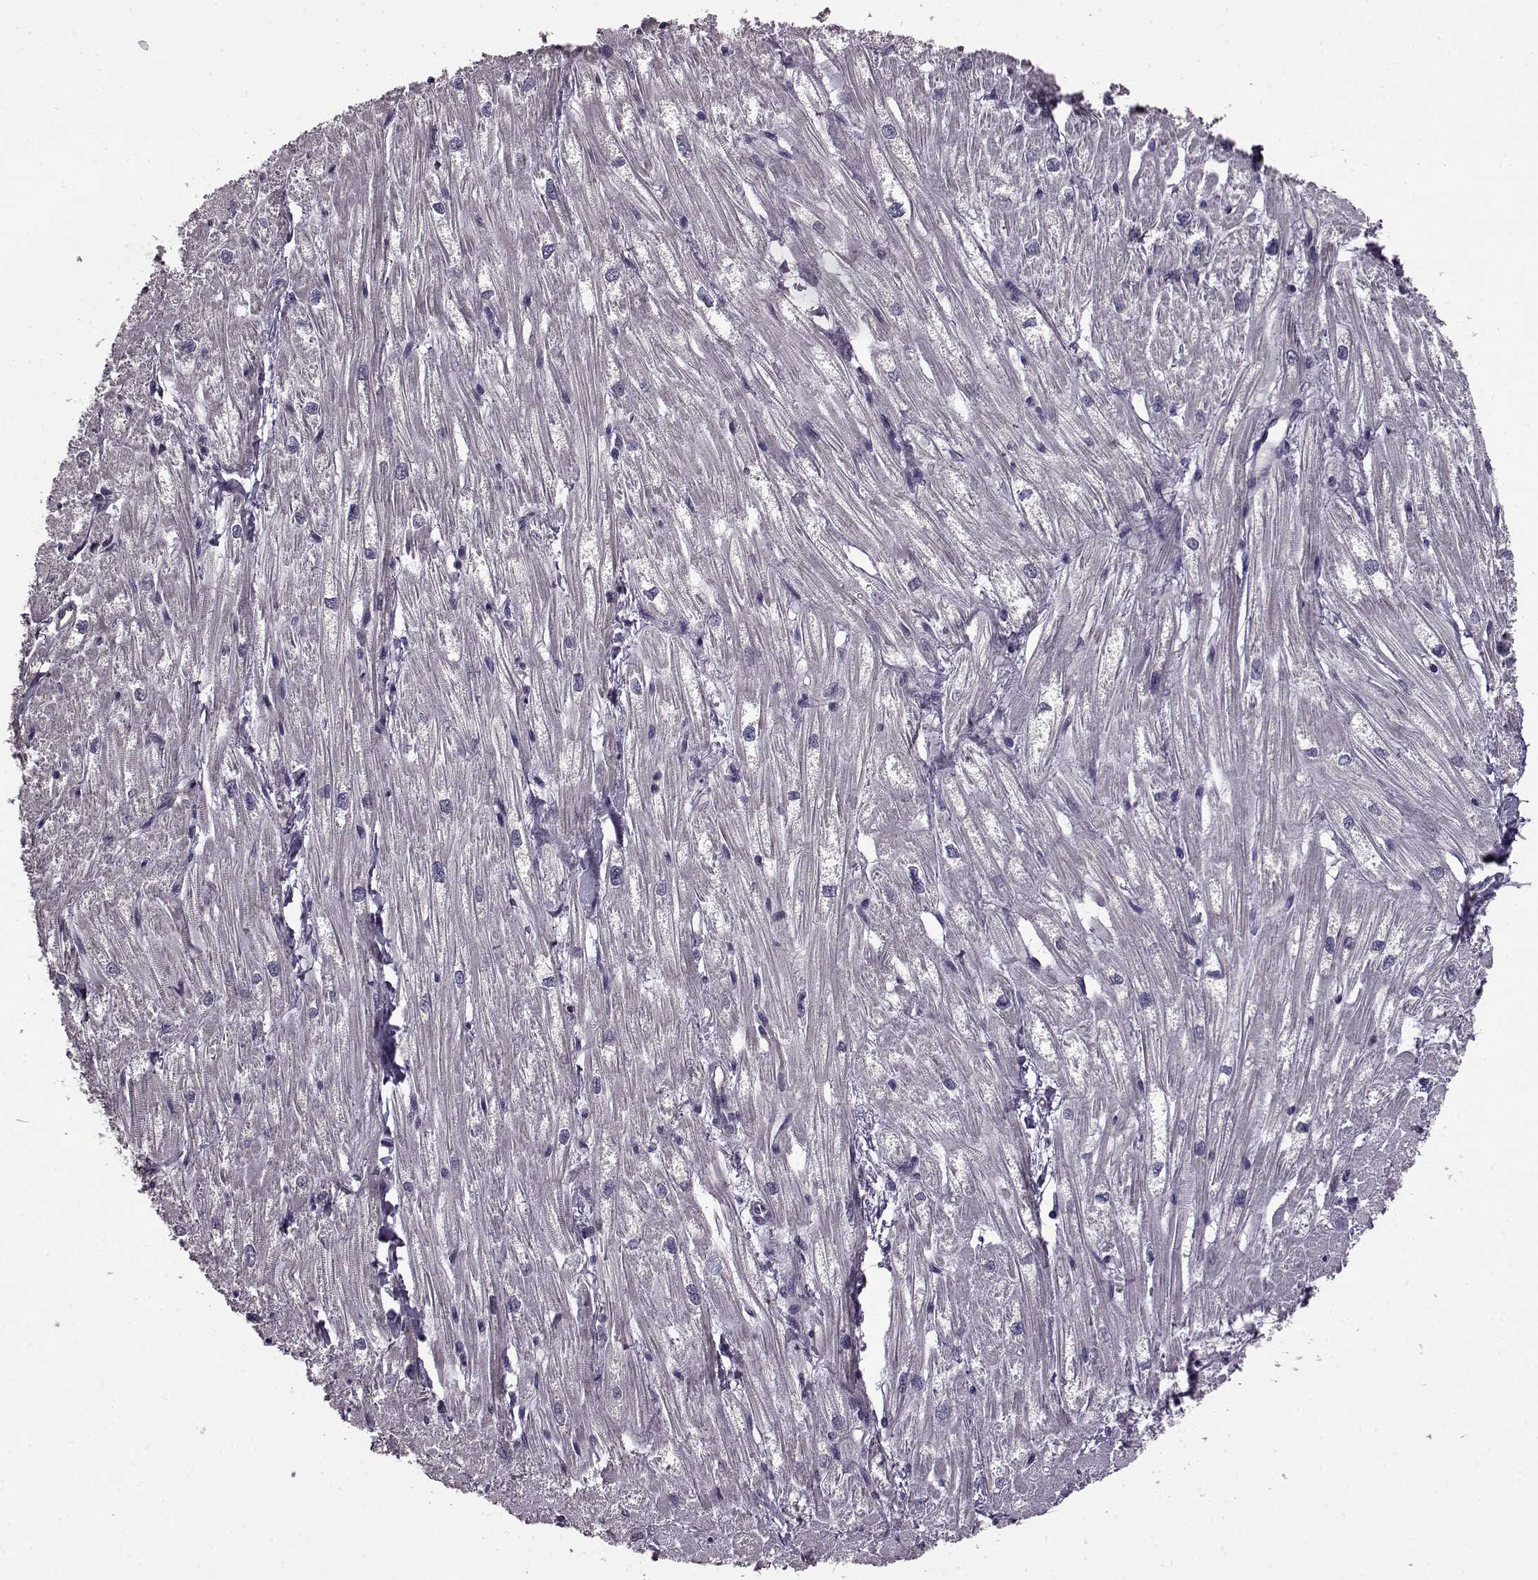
{"staining": {"intensity": "negative", "quantity": "none", "location": "none"}, "tissue": "heart muscle", "cell_type": "Cardiomyocytes", "image_type": "normal", "snomed": [{"axis": "morphology", "description": "Normal tissue, NOS"}, {"axis": "topography", "description": "Heart"}], "caption": "High power microscopy photomicrograph of an immunohistochemistry (IHC) image of benign heart muscle, revealing no significant staining in cardiomyocytes.", "gene": "EDDM3B", "patient": {"sex": "male", "age": 61}}